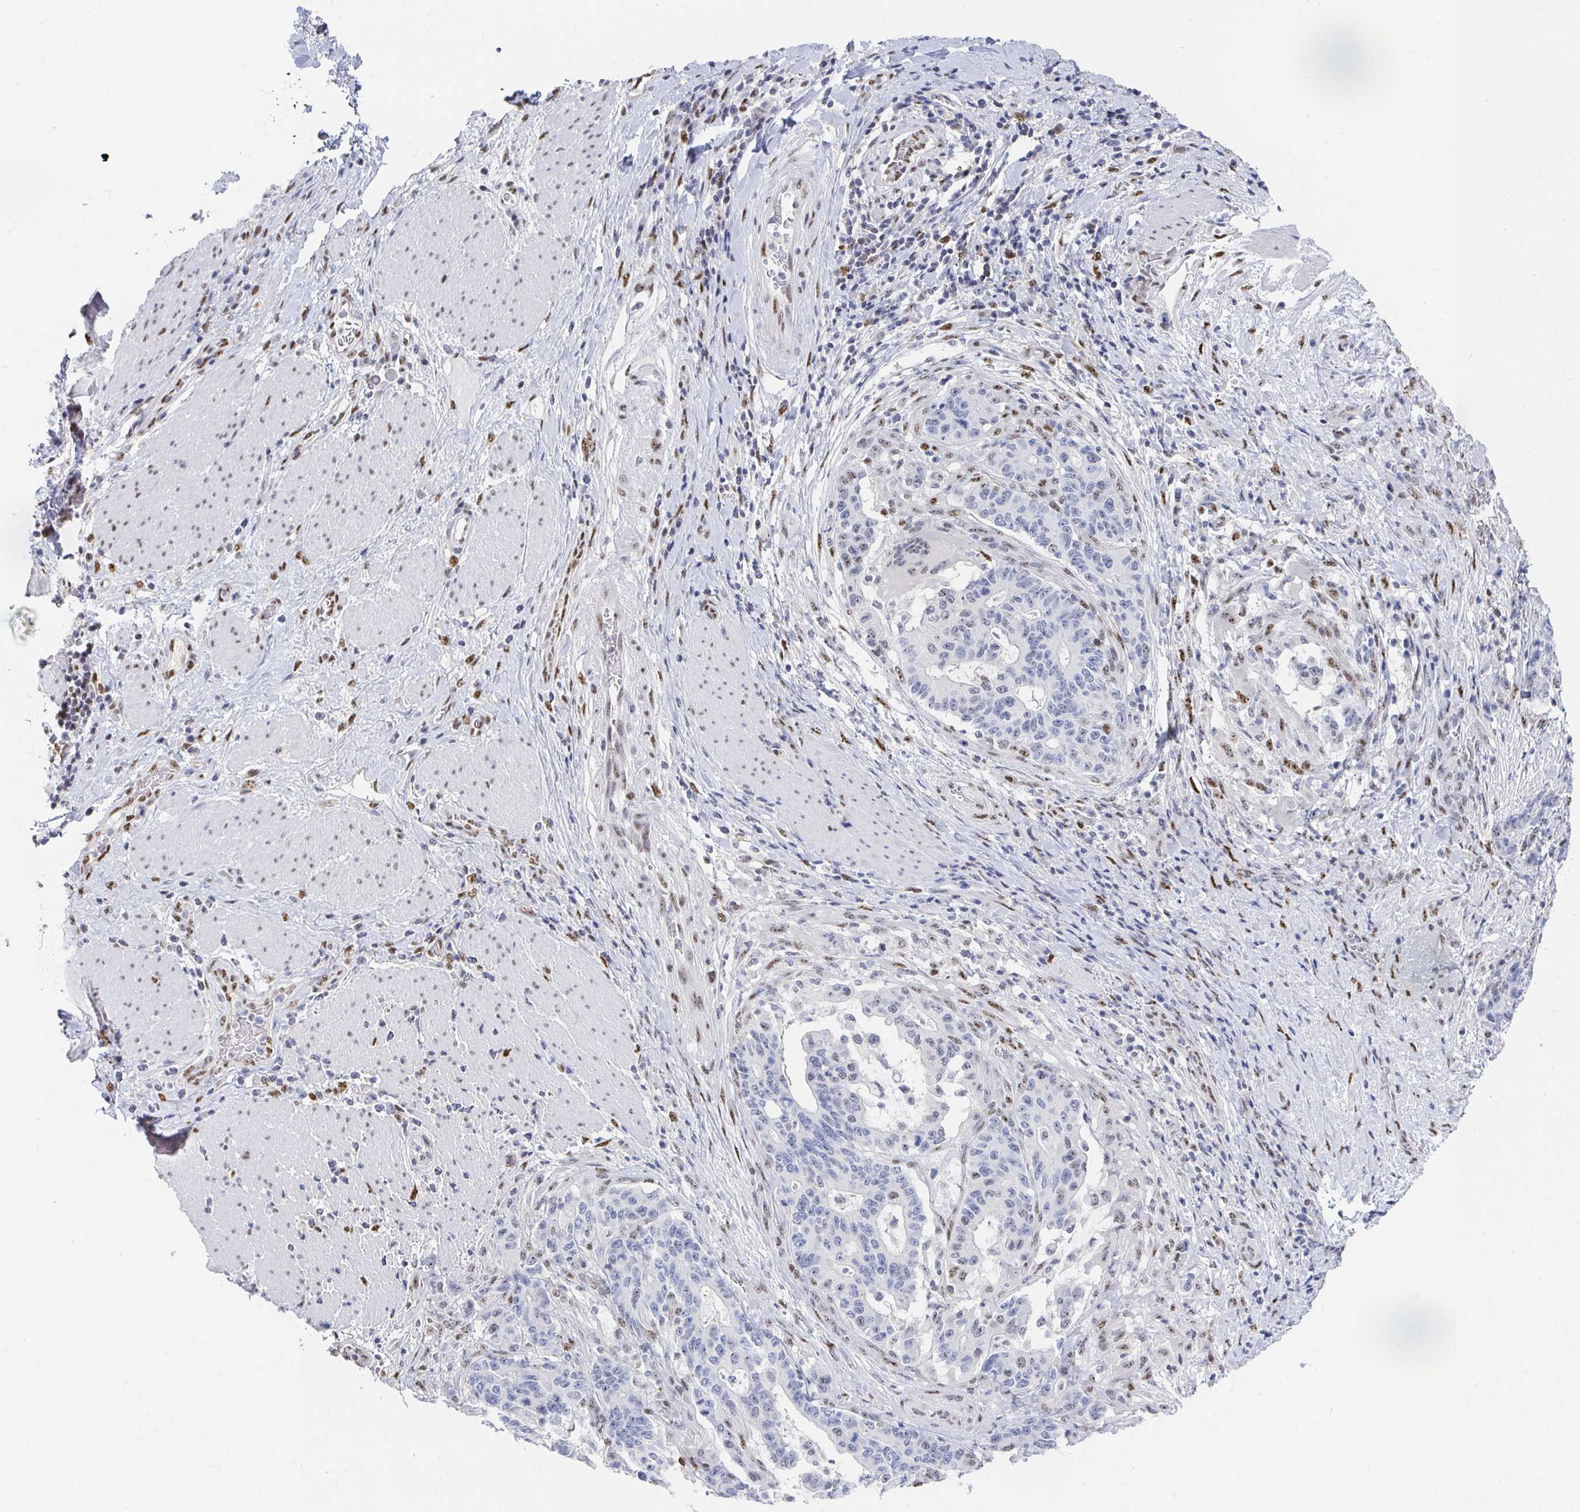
{"staining": {"intensity": "negative", "quantity": "none", "location": "none"}, "tissue": "stomach cancer", "cell_type": "Tumor cells", "image_type": "cancer", "snomed": [{"axis": "morphology", "description": "Normal tissue, NOS"}, {"axis": "morphology", "description": "Adenocarcinoma, NOS"}, {"axis": "topography", "description": "Stomach"}], "caption": "A high-resolution image shows immunohistochemistry (IHC) staining of adenocarcinoma (stomach), which reveals no significant expression in tumor cells.", "gene": "CLIC3", "patient": {"sex": "female", "age": 64}}